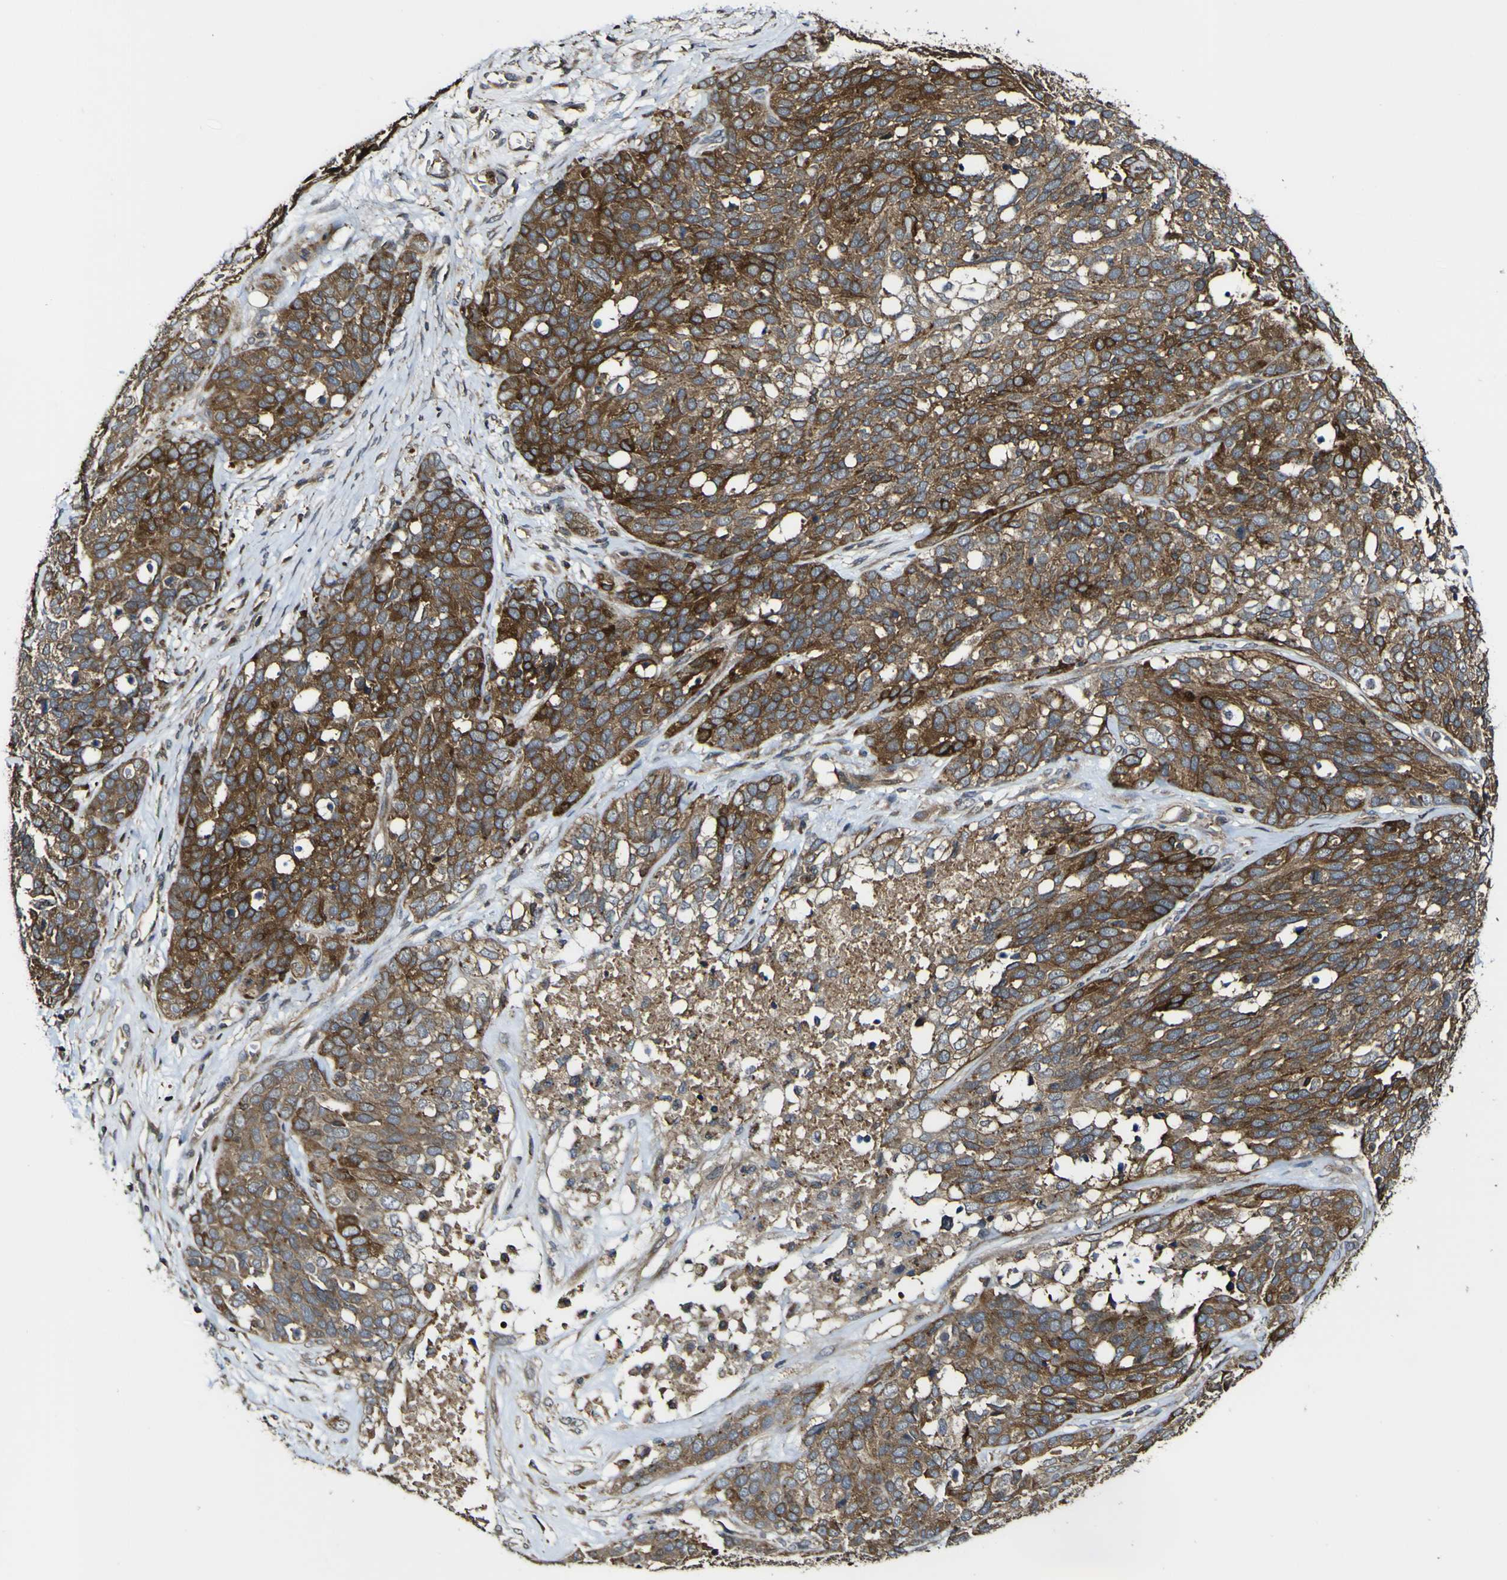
{"staining": {"intensity": "strong", "quantity": "<25%", "location": "cytoplasmic/membranous"}, "tissue": "ovarian cancer", "cell_type": "Tumor cells", "image_type": "cancer", "snomed": [{"axis": "morphology", "description": "Cystadenocarcinoma, serous, NOS"}, {"axis": "topography", "description": "Ovary"}], "caption": "Protein expression analysis of ovarian cancer (serous cystadenocarcinoma) displays strong cytoplasmic/membranous expression in about <25% of tumor cells.", "gene": "TNIK", "patient": {"sex": "female", "age": 44}}